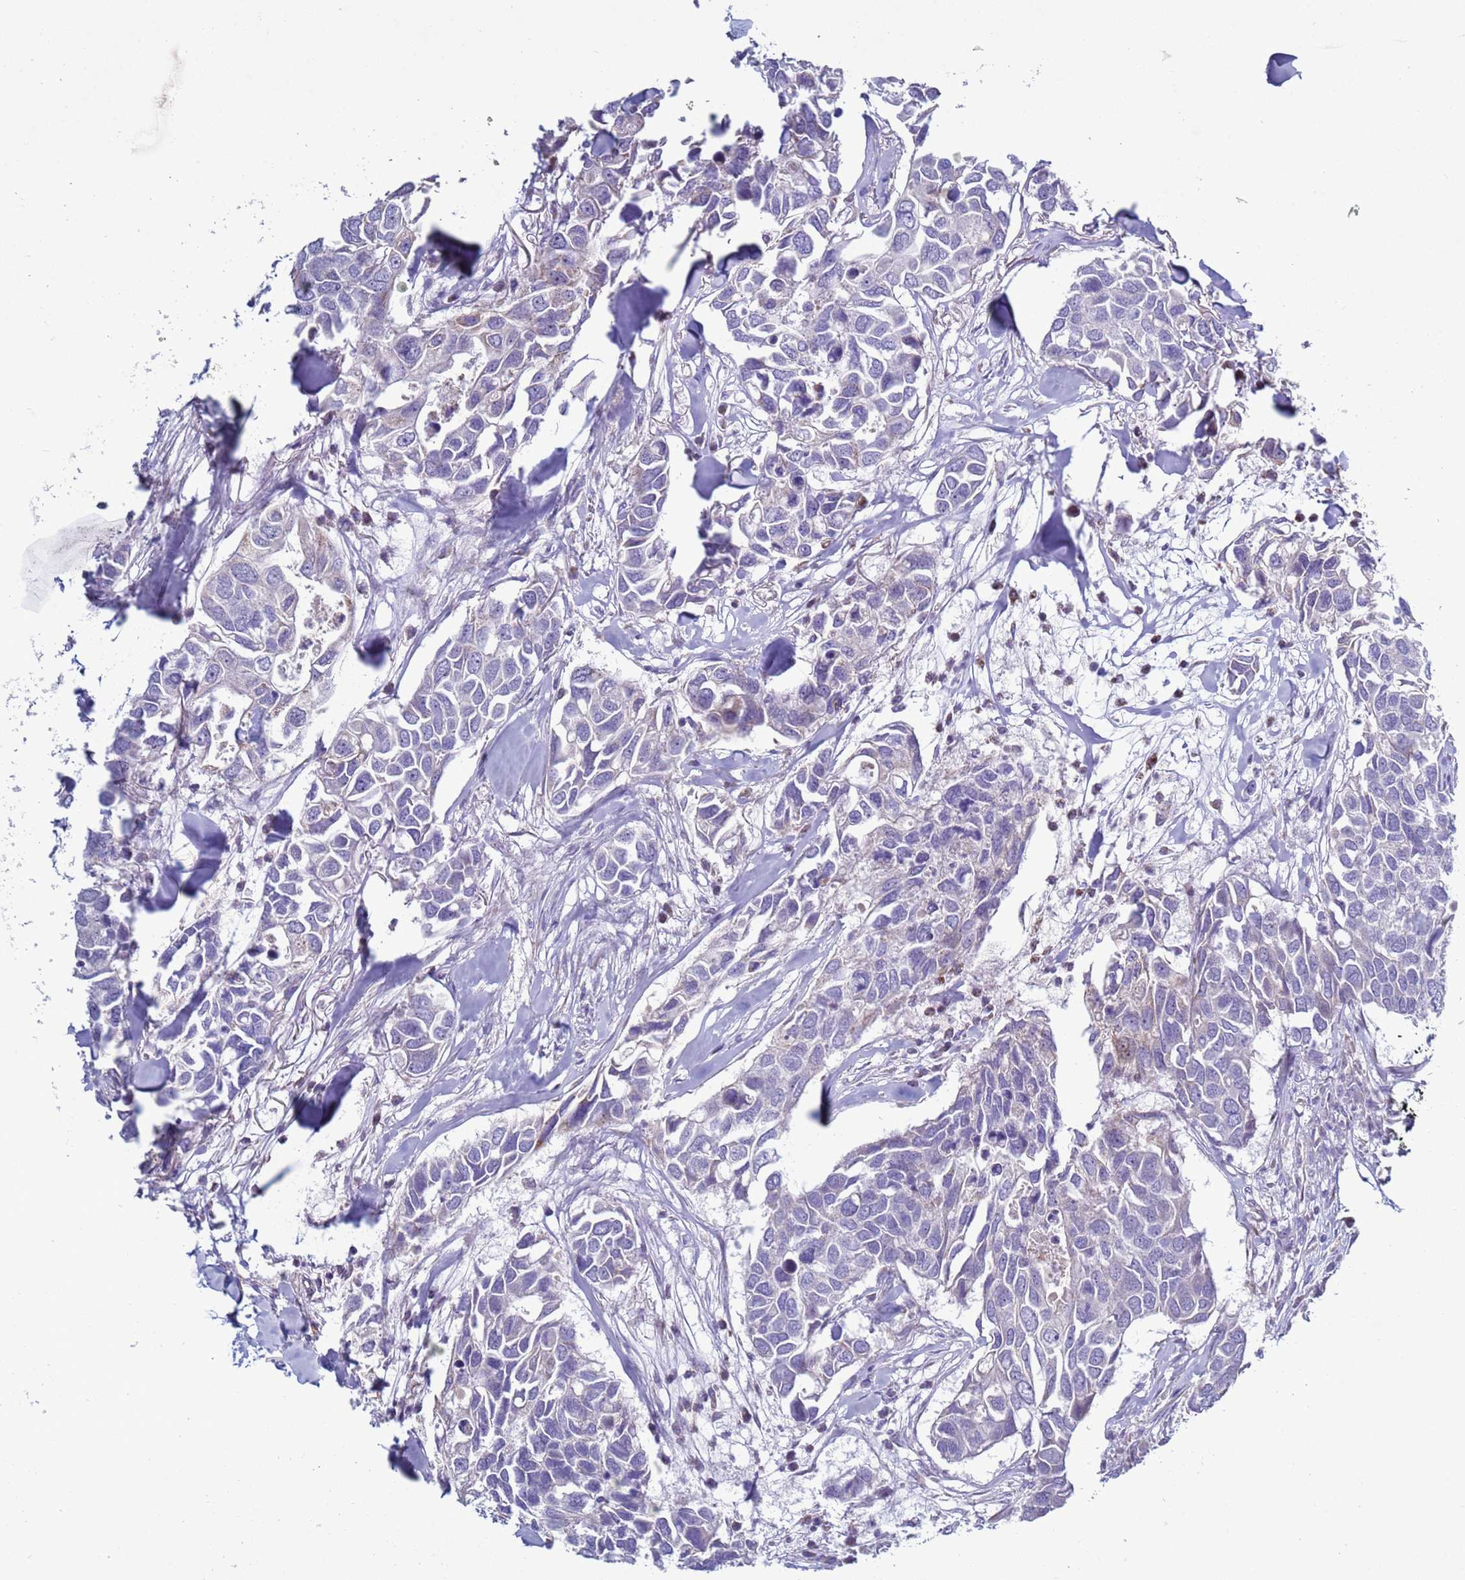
{"staining": {"intensity": "negative", "quantity": "none", "location": "none"}, "tissue": "breast cancer", "cell_type": "Tumor cells", "image_type": "cancer", "snomed": [{"axis": "morphology", "description": "Duct carcinoma"}, {"axis": "topography", "description": "Breast"}], "caption": "Micrograph shows no protein staining in tumor cells of breast cancer (infiltrating ductal carcinoma) tissue.", "gene": "ABHD17B", "patient": {"sex": "female", "age": 83}}